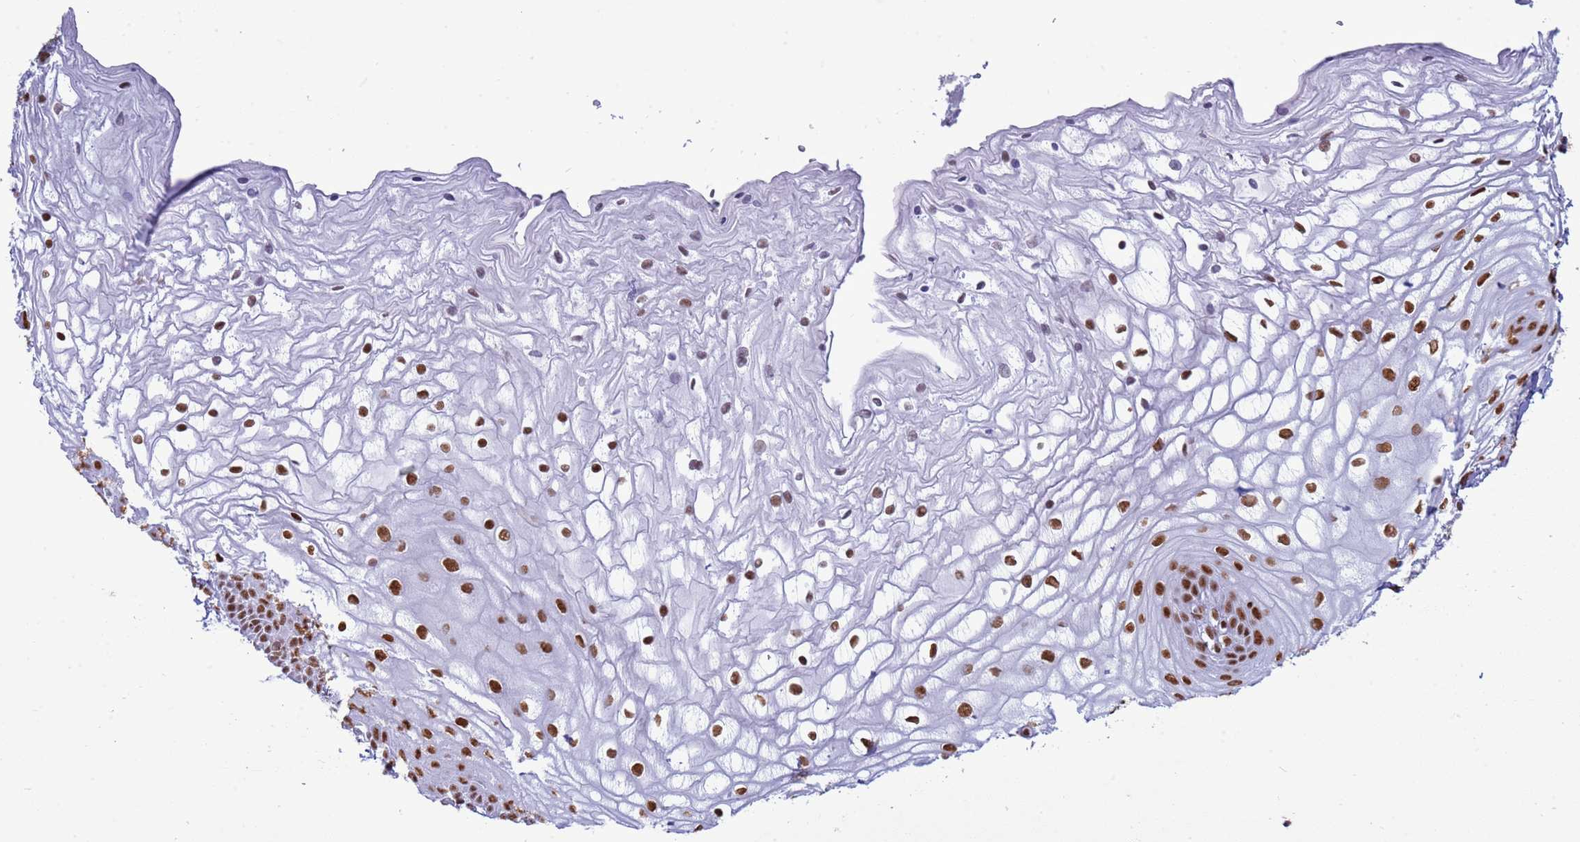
{"staining": {"intensity": "strong", "quantity": ">75%", "location": "nuclear"}, "tissue": "vagina", "cell_type": "Squamous epithelial cells", "image_type": "normal", "snomed": [{"axis": "morphology", "description": "Normal tissue, NOS"}, {"axis": "topography", "description": "Vagina"}, {"axis": "topography", "description": "Cervix"}], "caption": "Immunohistochemical staining of normal human vagina displays high levels of strong nuclear expression in about >75% of squamous epithelial cells. The staining was performed using DAB to visualize the protein expression in brown, while the nuclei were stained in blue with hematoxylin (Magnification: 20x).", "gene": "RALY", "patient": {"sex": "female", "age": 40}}